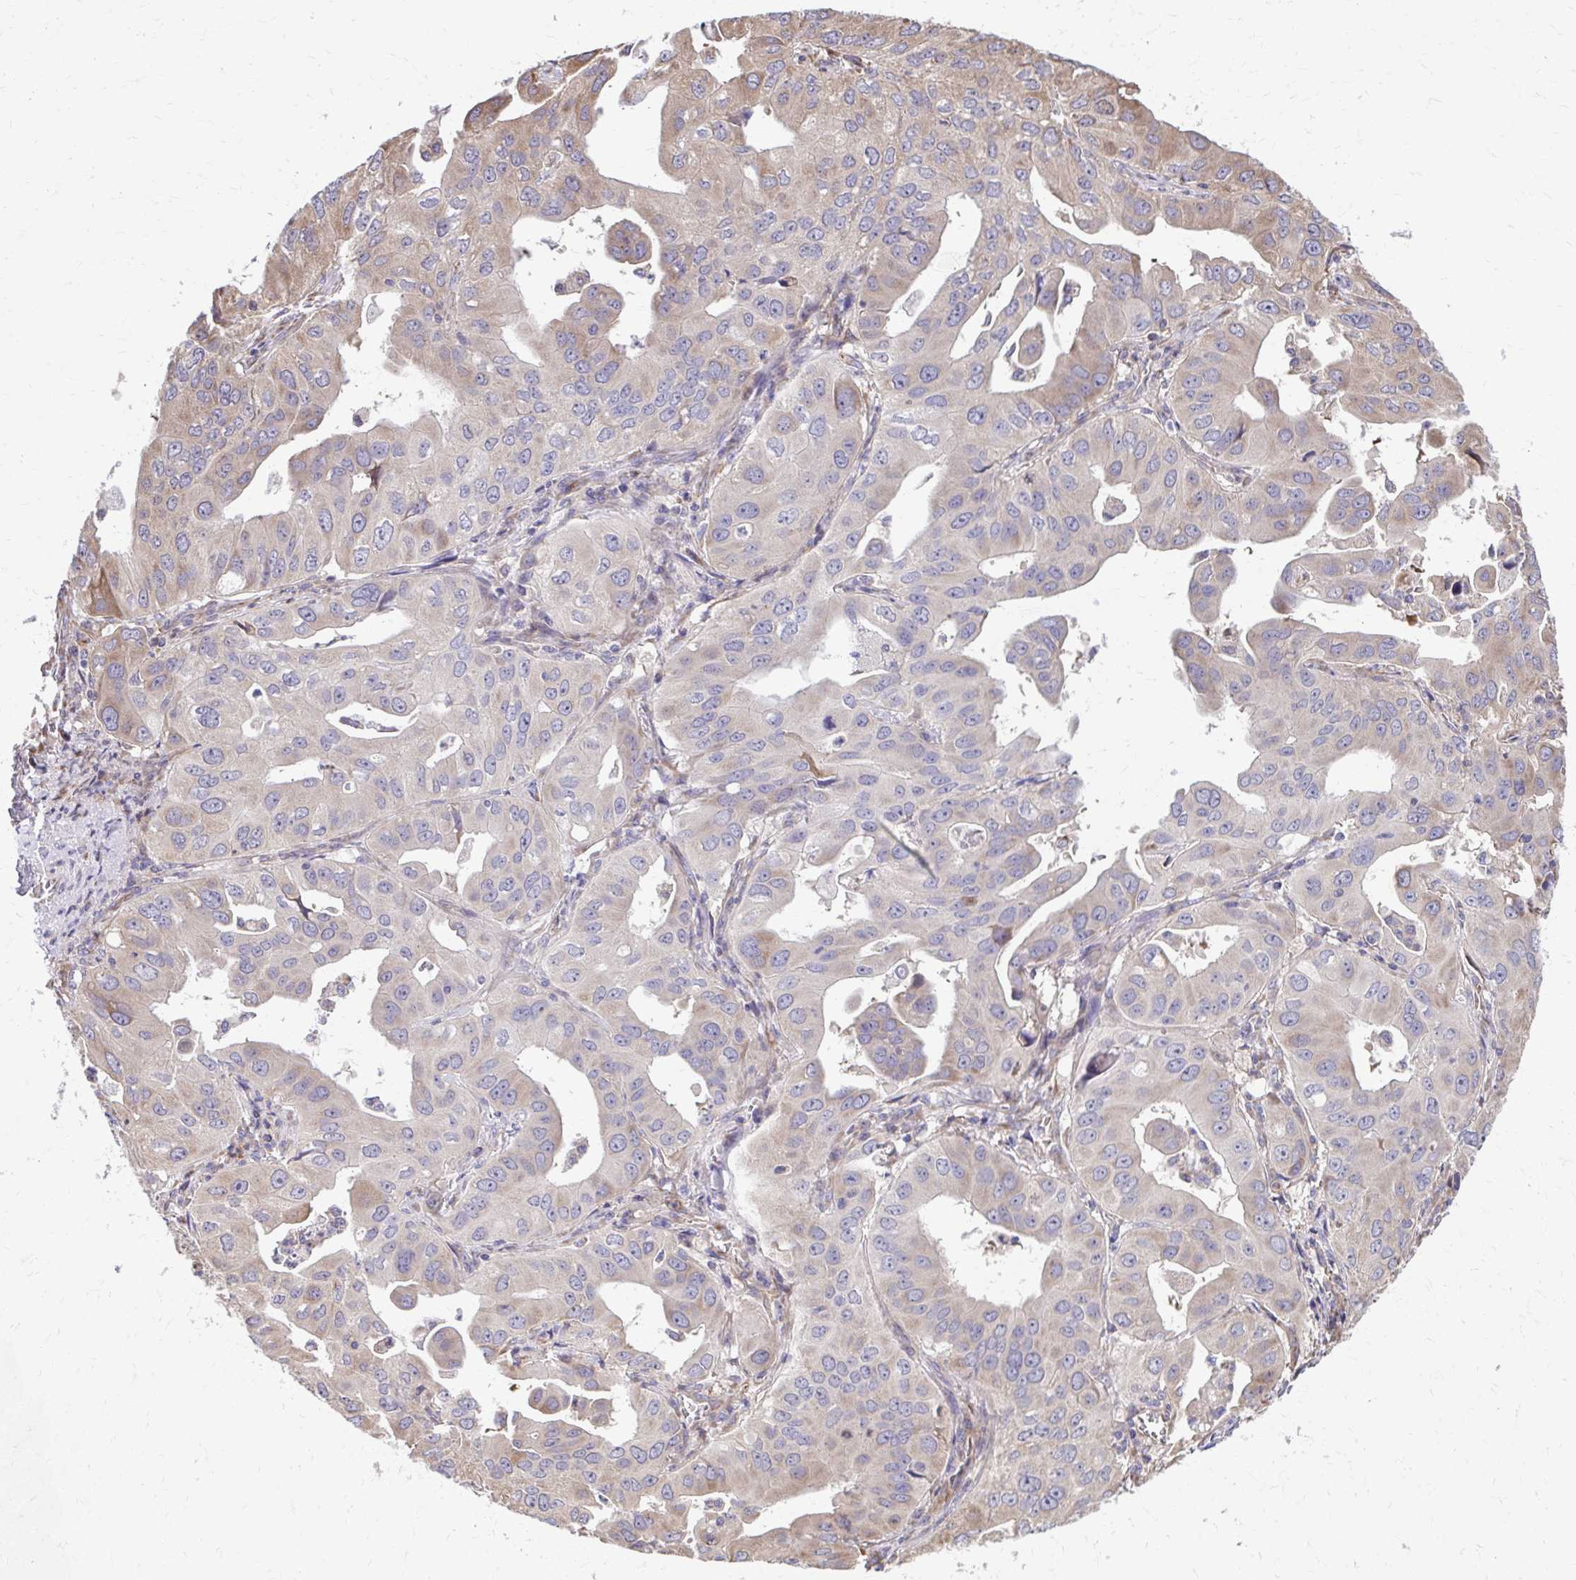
{"staining": {"intensity": "moderate", "quantity": "<25%", "location": "cytoplasmic/membranous"}, "tissue": "lung cancer", "cell_type": "Tumor cells", "image_type": "cancer", "snomed": [{"axis": "morphology", "description": "Adenocarcinoma, NOS"}, {"axis": "topography", "description": "Lung"}], "caption": "Immunohistochemical staining of adenocarcinoma (lung) exhibits moderate cytoplasmic/membranous protein expression in about <25% of tumor cells.", "gene": "ZNF778", "patient": {"sex": "male", "age": 48}}